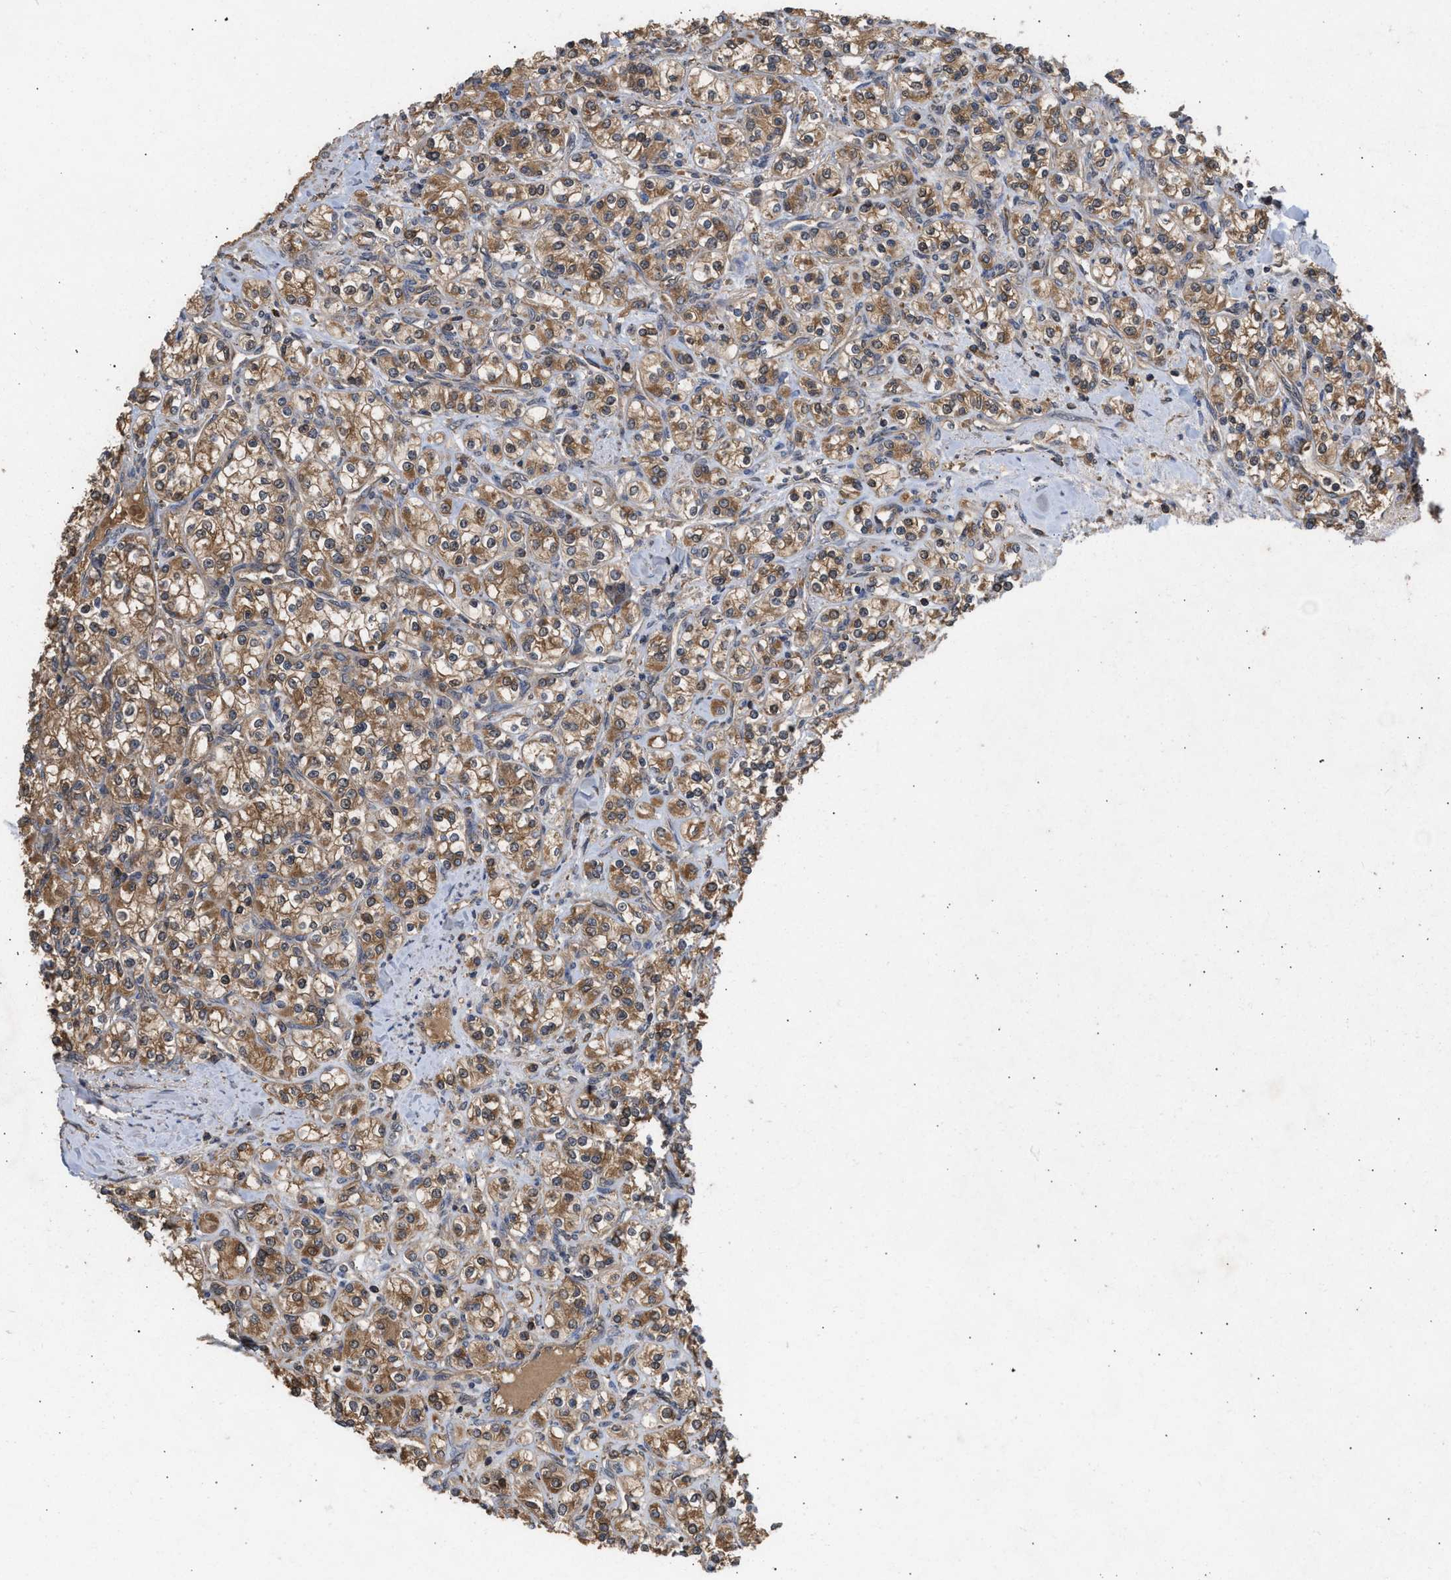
{"staining": {"intensity": "moderate", "quantity": ">75%", "location": "cytoplasmic/membranous"}, "tissue": "renal cancer", "cell_type": "Tumor cells", "image_type": "cancer", "snomed": [{"axis": "morphology", "description": "Adenocarcinoma, NOS"}, {"axis": "topography", "description": "Kidney"}], "caption": "Renal cancer stained for a protein demonstrates moderate cytoplasmic/membranous positivity in tumor cells. The staining is performed using DAB brown chromogen to label protein expression. The nuclei are counter-stained blue using hematoxylin.", "gene": "FITM1", "patient": {"sex": "male", "age": 77}}